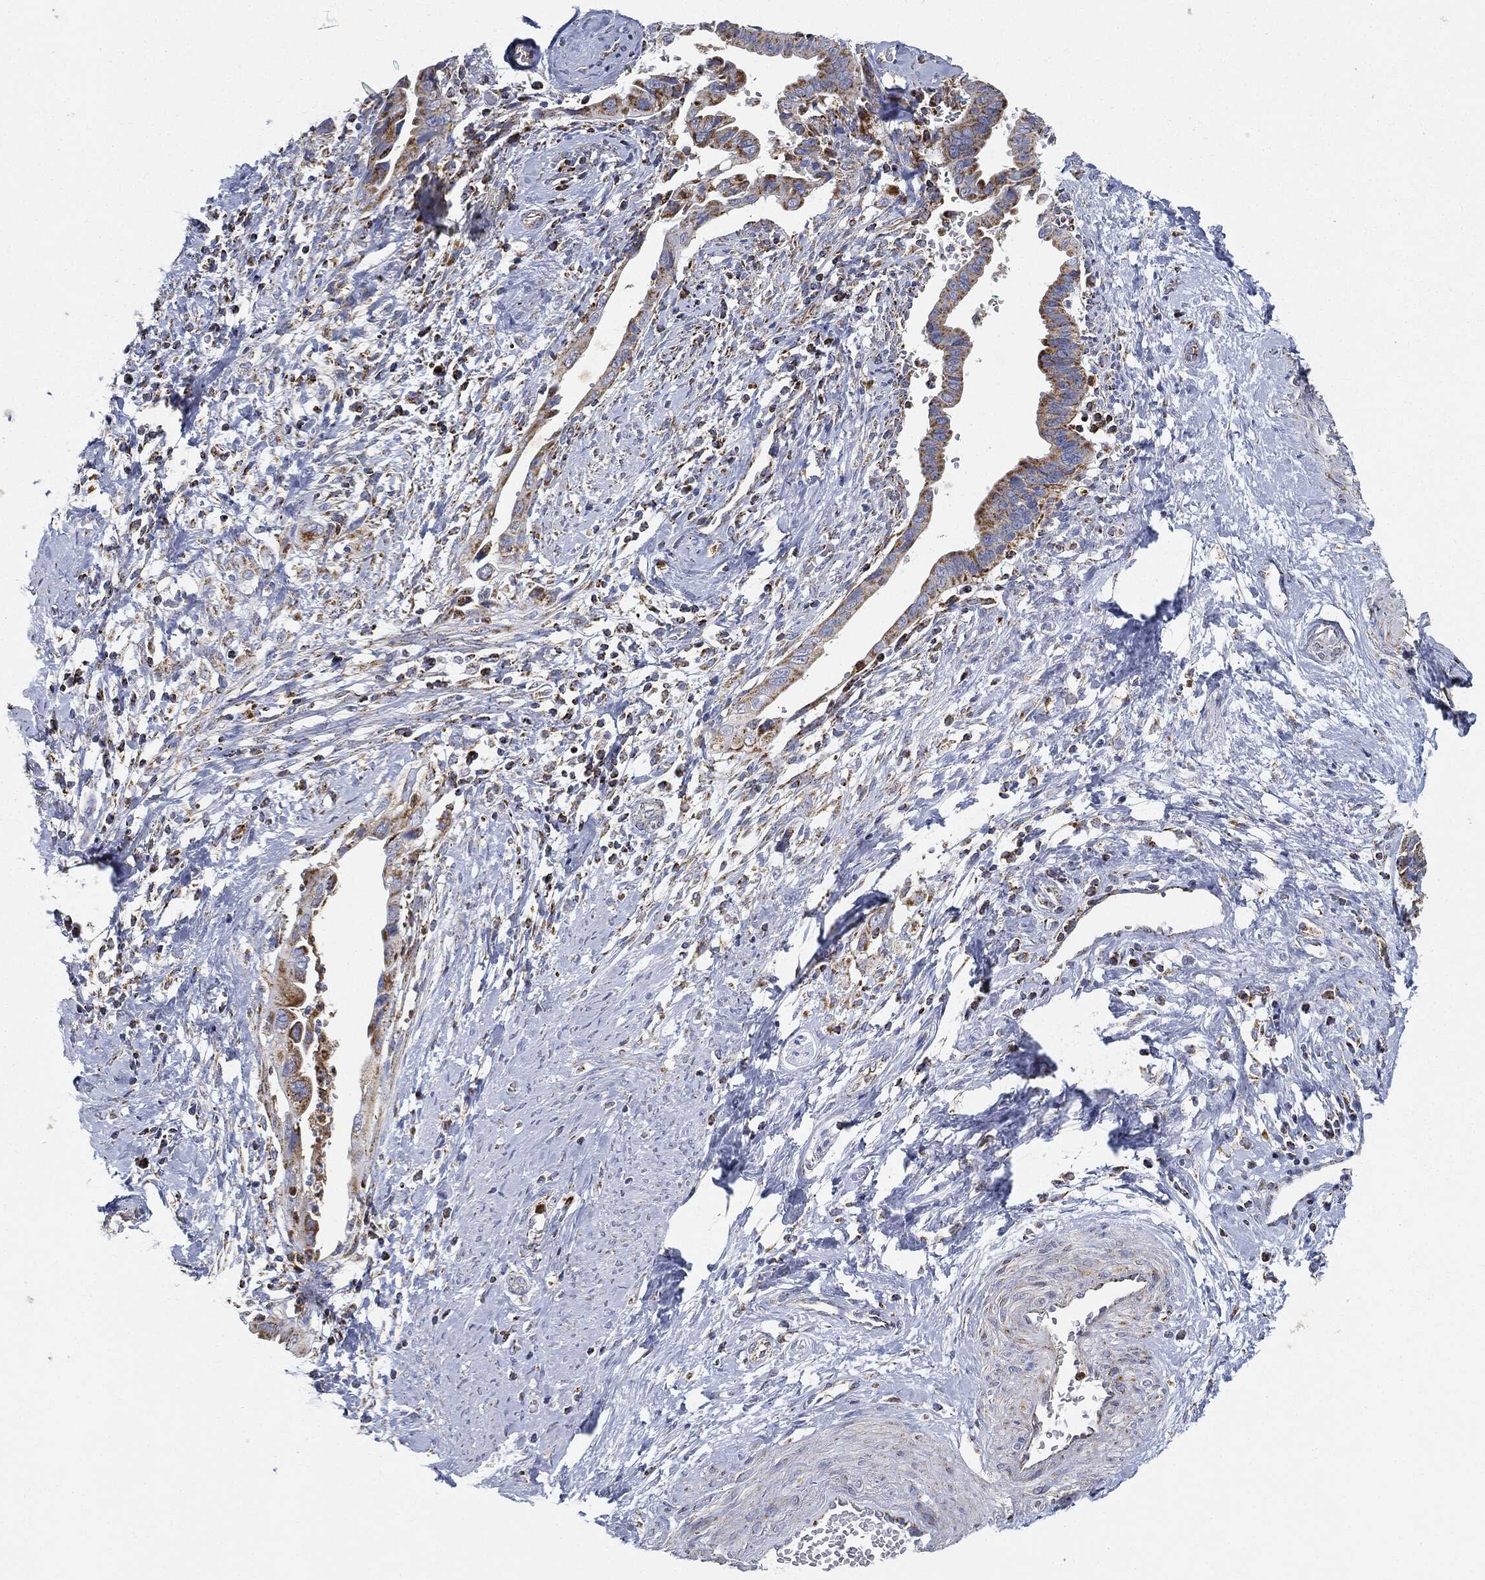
{"staining": {"intensity": "strong", "quantity": ">75%", "location": "cytoplasmic/membranous"}, "tissue": "cervical cancer", "cell_type": "Tumor cells", "image_type": "cancer", "snomed": [{"axis": "morphology", "description": "Adenocarcinoma, NOS"}, {"axis": "topography", "description": "Cervix"}], "caption": "Immunohistochemistry (DAB) staining of human cervical cancer (adenocarcinoma) exhibits strong cytoplasmic/membranous protein staining in approximately >75% of tumor cells.", "gene": "CAPN15", "patient": {"sex": "female", "age": 42}}